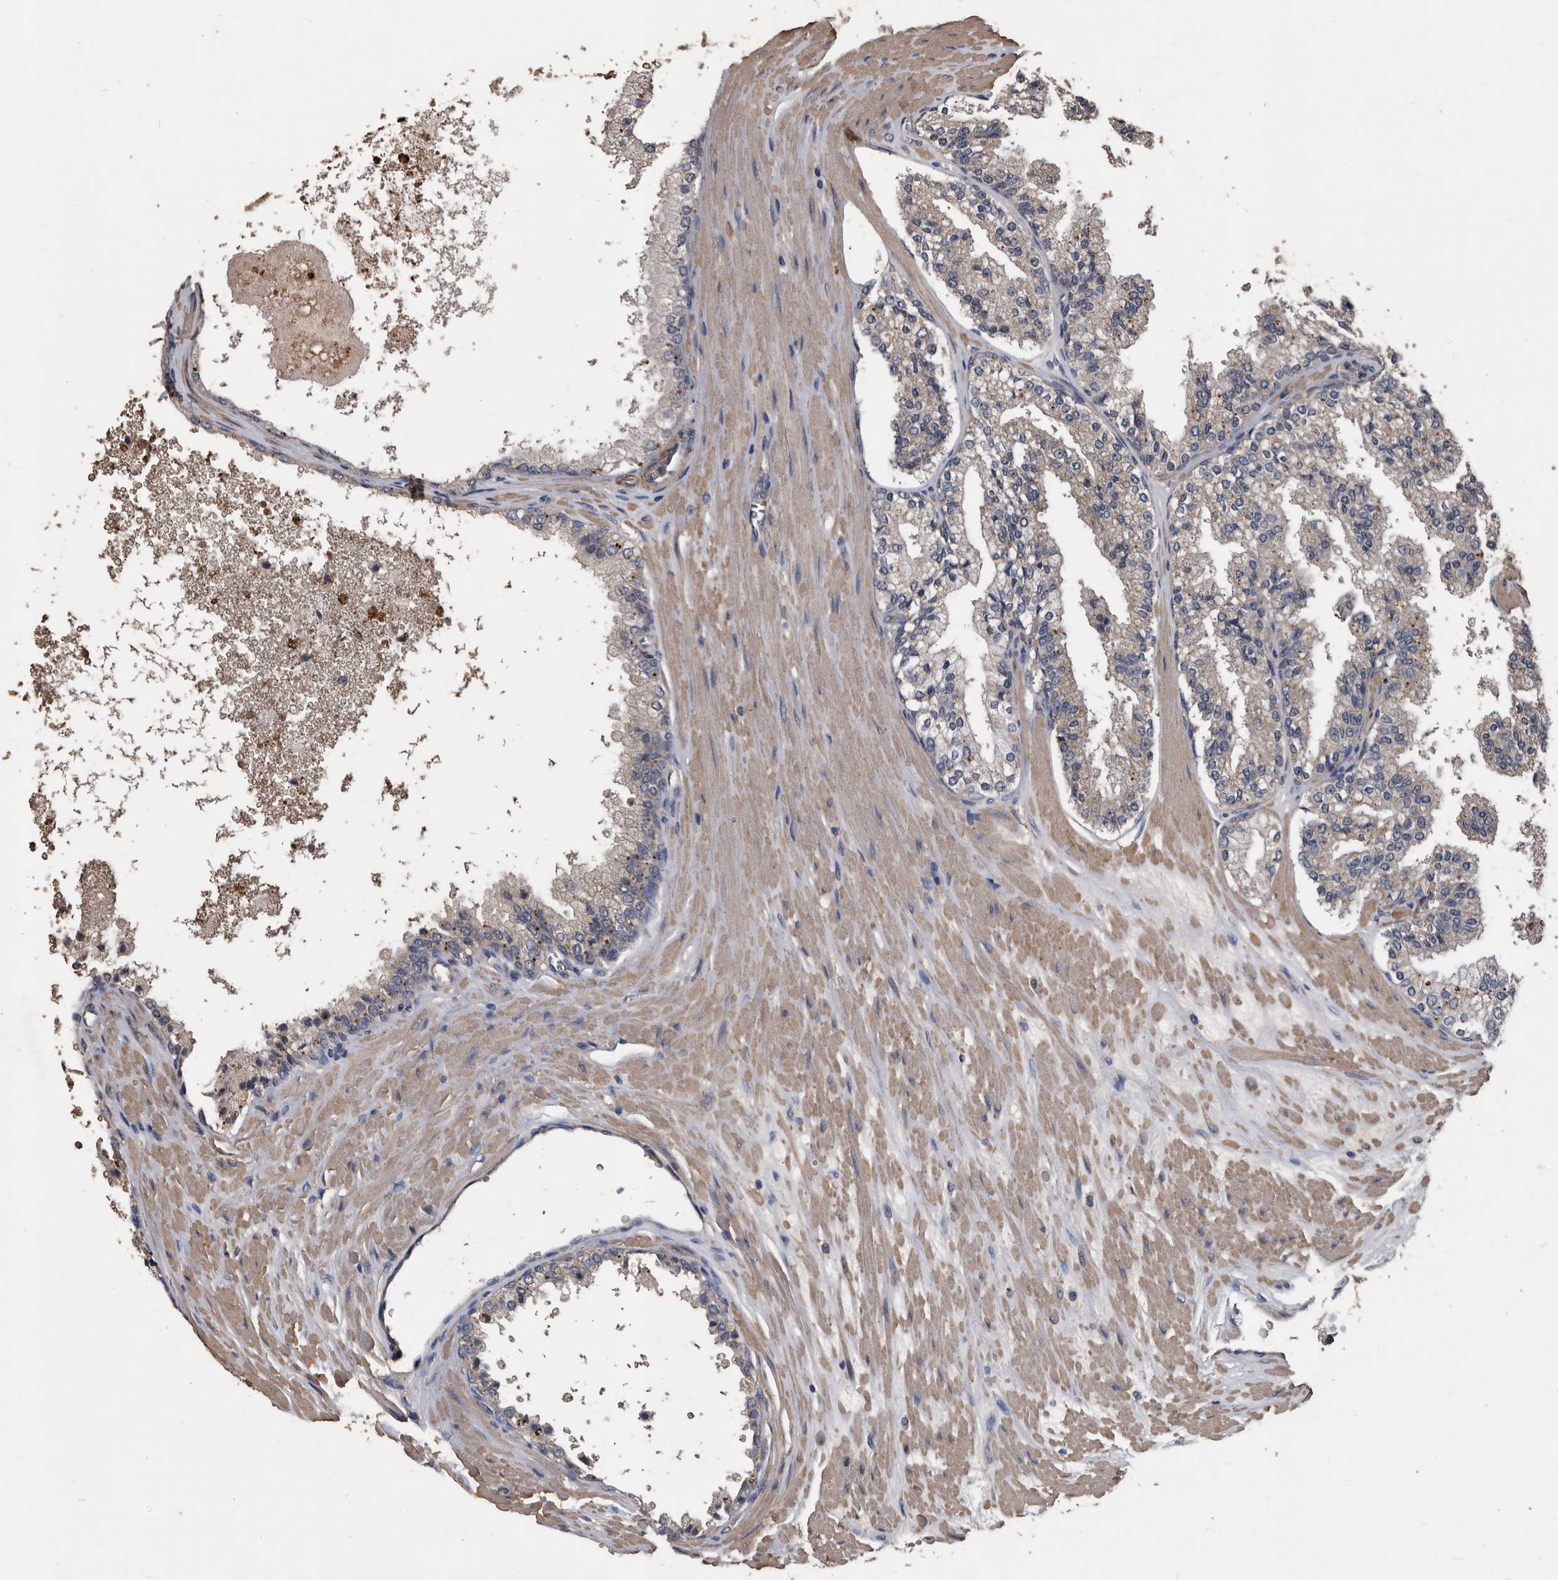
{"staining": {"intensity": "weak", "quantity": "<25%", "location": "cytoplasmic/membranous"}, "tissue": "prostate cancer", "cell_type": "Tumor cells", "image_type": "cancer", "snomed": [{"axis": "morphology", "description": "Adenocarcinoma, High grade"}, {"axis": "topography", "description": "Prostate"}], "caption": "A high-resolution photomicrograph shows IHC staining of prostate high-grade adenocarcinoma, which reveals no significant positivity in tumor cells. Brightfield microscopy of immunohistochemistry stained with DAB (3,3'-diaminobenzidine) (brown) and hematoxylin (blue), captured at high magnification.", "gene": "NRBP1", "patient": {"sex": "male", "age": 65}}